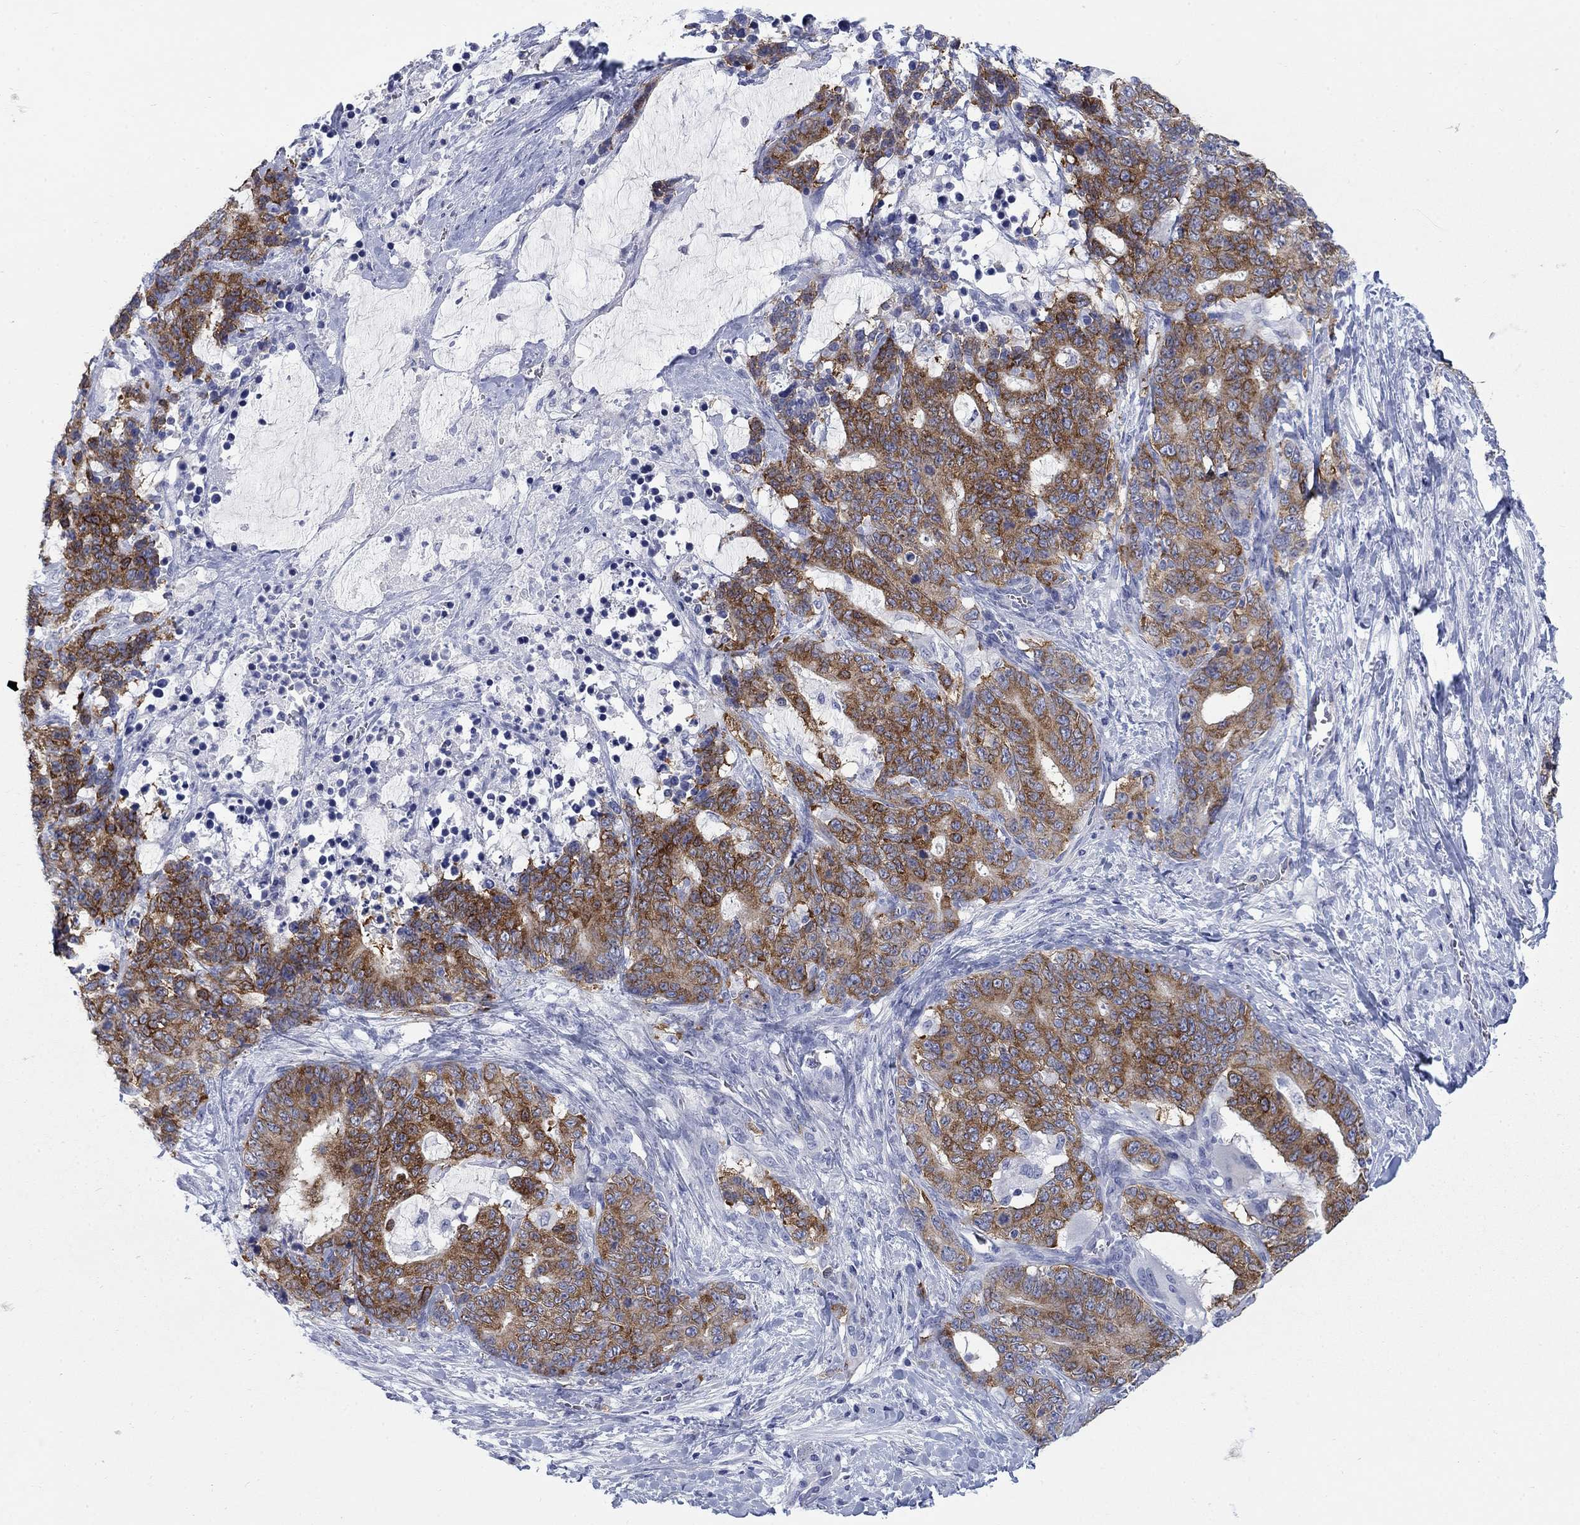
{"staining": {"intensity": "strong", "quantity": "25%-75%", "location": "cytoplasmic/membranous"}, "tissue": "stomach cancer", "cell_type": "Tumor cells", "image_type": "cancer", "snomed": [{"axis": "morphology", "description": "Normal tissue, NOS"}, {"axis": "morphology", "description": "Adenocarcinoma, NOS"}, {"axis": "topography", "description": "Stomach"}], "caption": "Protein analysis of stomach adenocarcinoma tissue exhibits strong cytoplasmic/membranous expression in about 25%-75% of tumor cells. Ihc stains the protein of interest in brown and the nuclei are stained blue.", "gene": "IGF2BP3", "patient": {"sex": "female", "age": 64}}